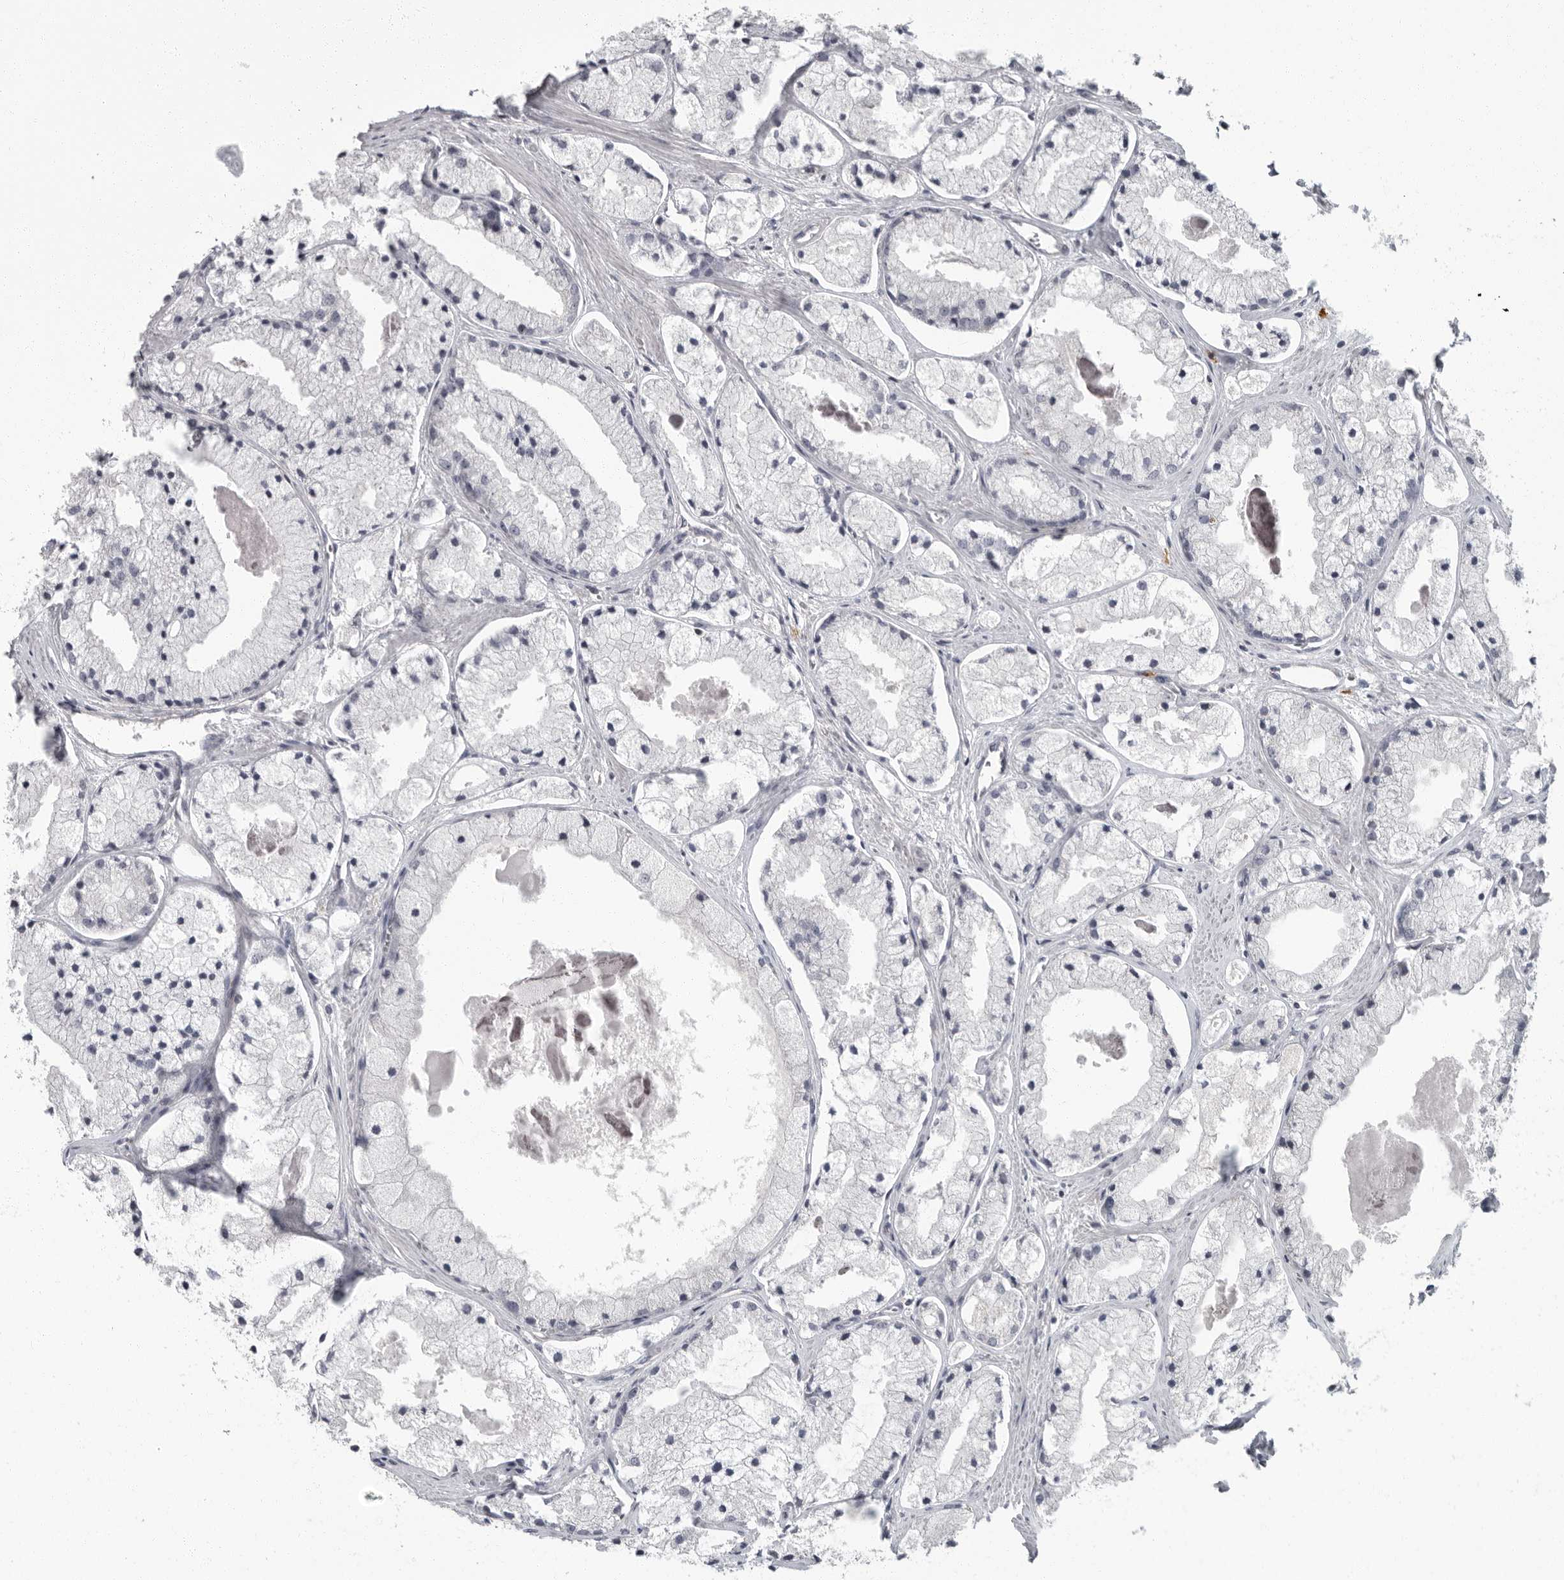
{"staining": {"intensity": "negative", "quantity": "none", "location": "none"}, "tissue": "prostate cancer", "cell_type": "Tumor cells", "image_type": "cancer", "snomed": [{"axis": "morphology", "description": "Adenocarcinoma, High grade"}, {"axis": "topography", "description": "Prostate"}], "caption": "A histopathology image of prostate cancer (high-grade adenocarcinoma) stained for a protein exhibits no brown staining in tumor cells.", "gene": "PDCD11", "patient": {"sex": "male", "age": 50}}